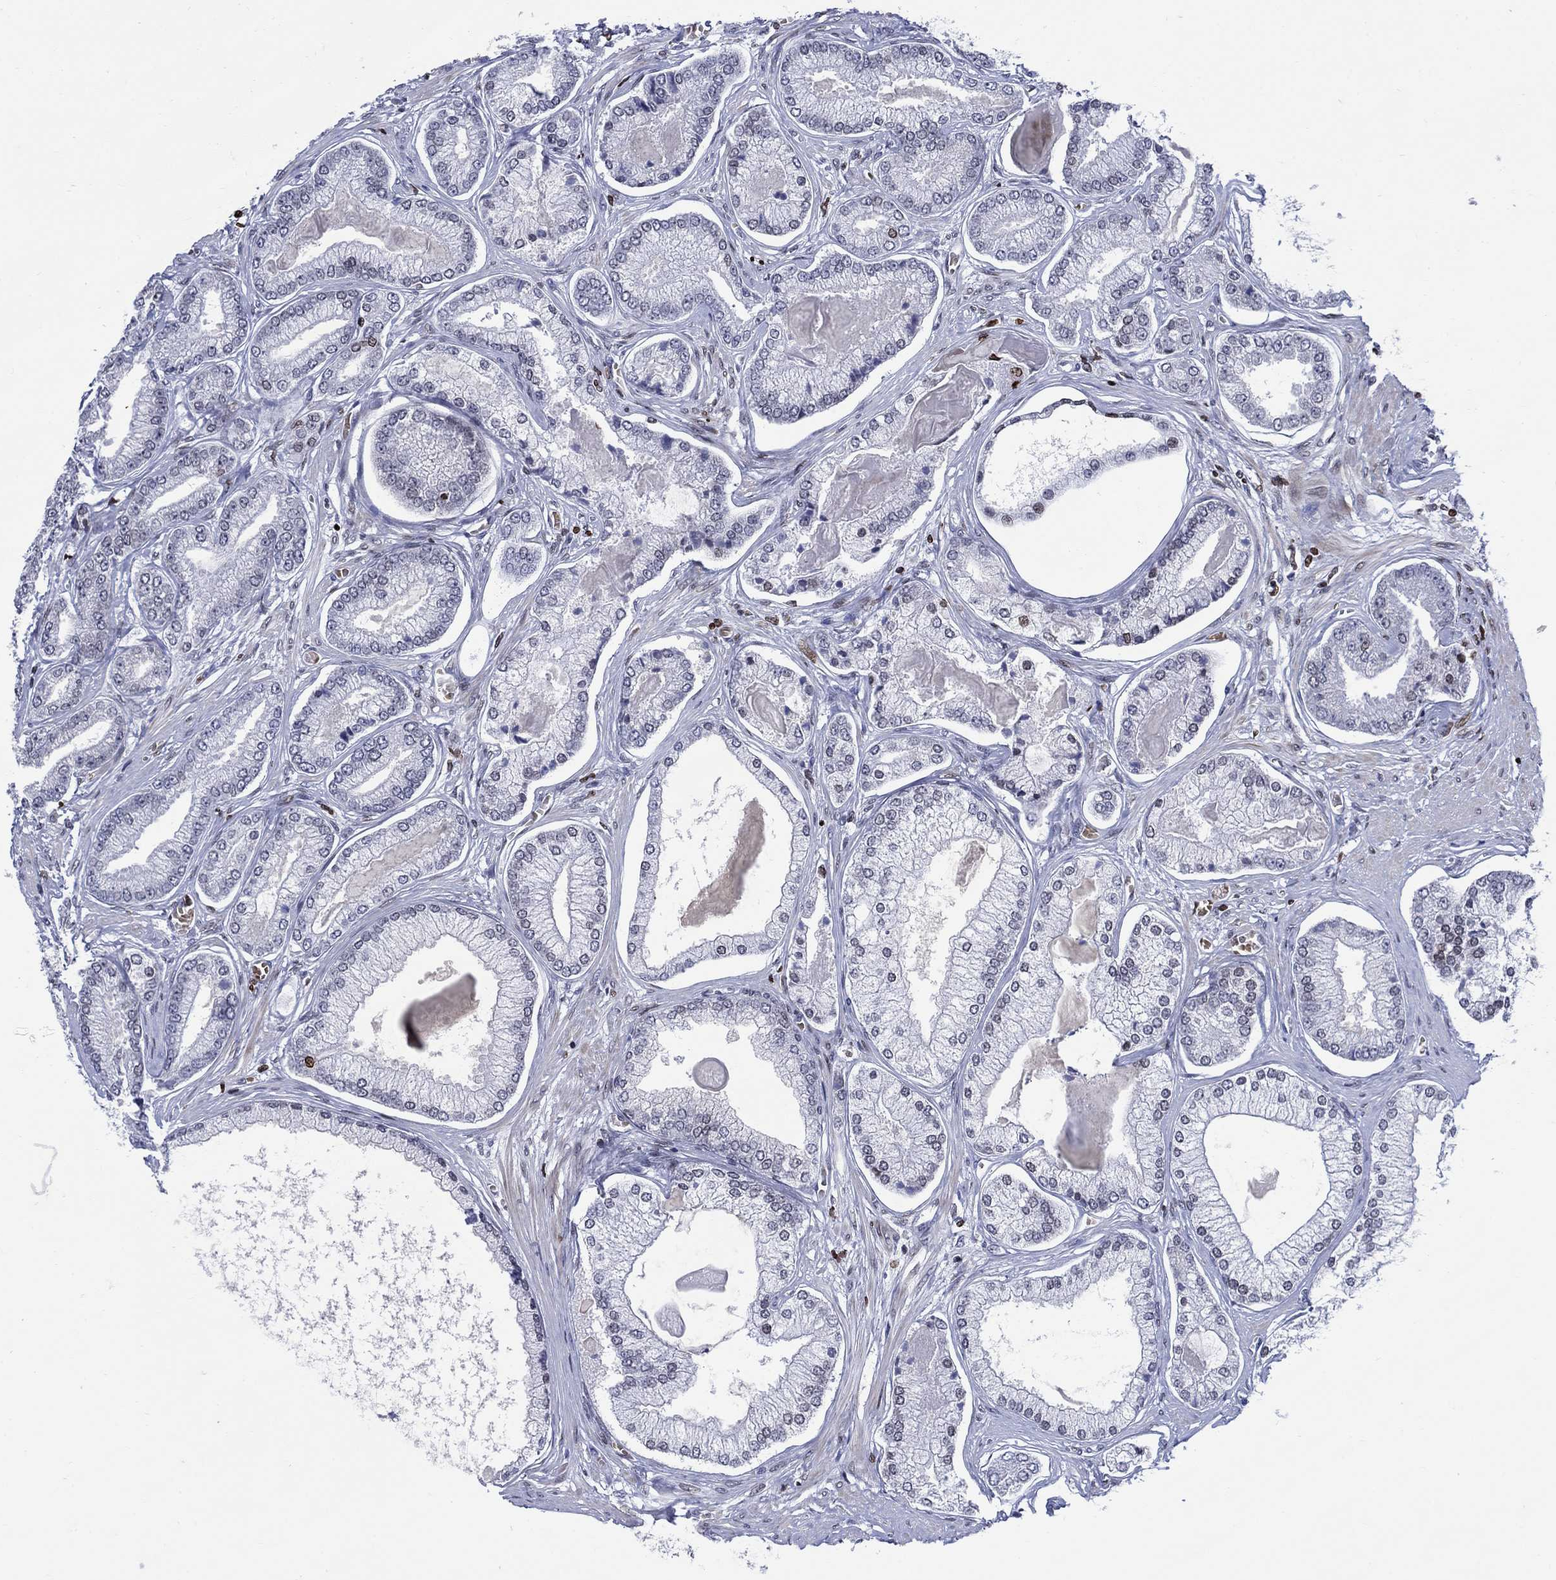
{"staining": {"intensity": "strong", "quantity": "<25%", "location": "nuclear"}, "tissue": "prostate cancer", "cell_type": "Tumor cells", "image_type": "cancer", "snomed": [{"axis": "morphology", "description": "Adenocarcinoma, Low grade"}, {"axis": "topography", "description": "Prostate"}], "caption": "Prostate cancer (low-grade adenocarcinoma) stained with a protein marker exhibits strong staining in tumor cells.", "gene": "HMGA1", "patient": {"sex": "male", "age": 57}}